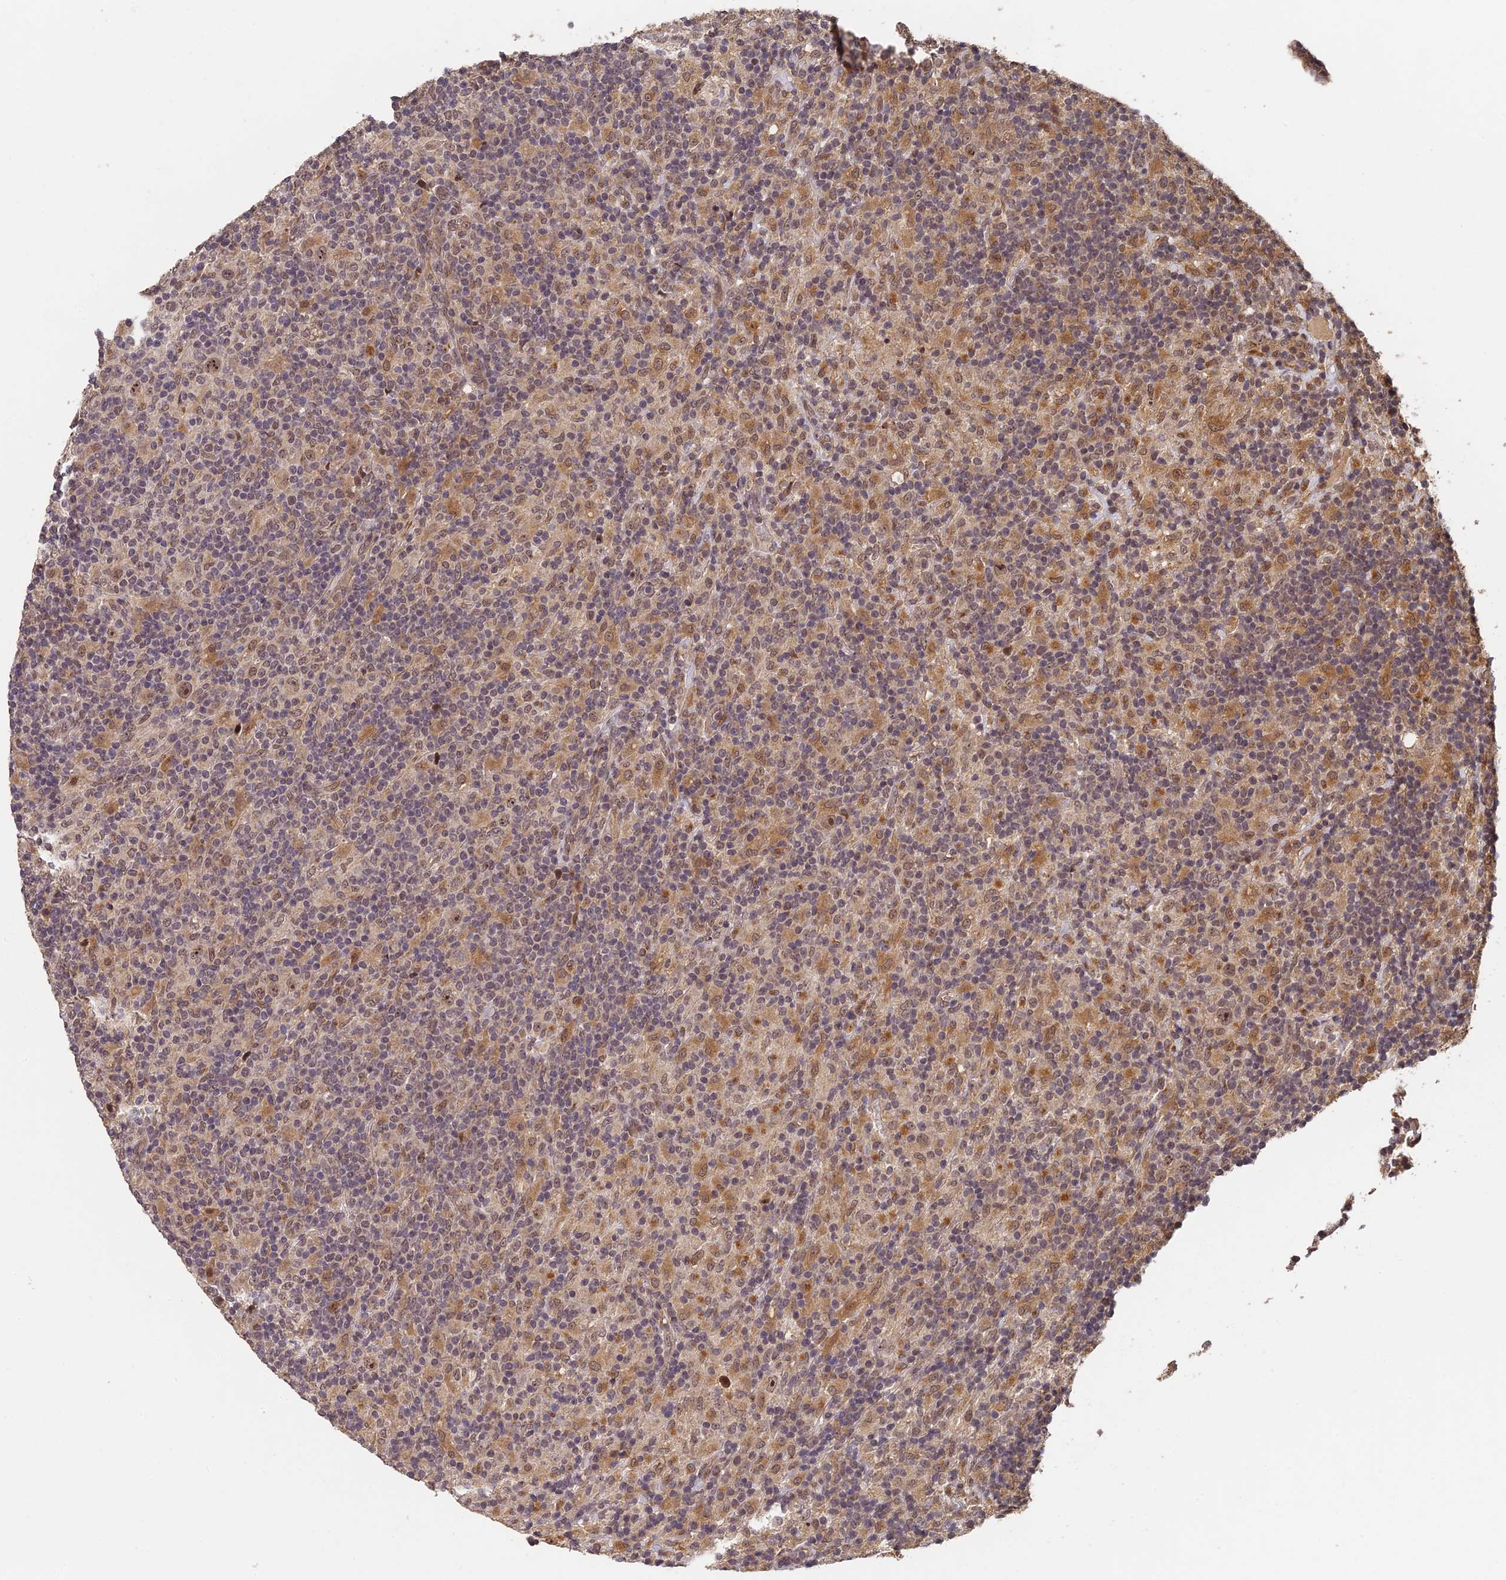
{"staining": {"intensity": "moderate", "quantity": ">75%", "location": "nuclear"}, "tissue": "lymphoma", "cell_type": "Tumor cells", "image_type": "cancer", "snomed": [{"axis": "morphology", "description": "Hodgkin's disease, NOS"}, {"axis": "topography", "description": "Lymph node"}], "caption": "Approximately >75% of tumor cells in lymphoma show moderate nuclear protein positivity as visualized by brown immunohistochemical staining.", "gene": "OSBPL1A", "patient": {"sex": "male", "age": 70}}